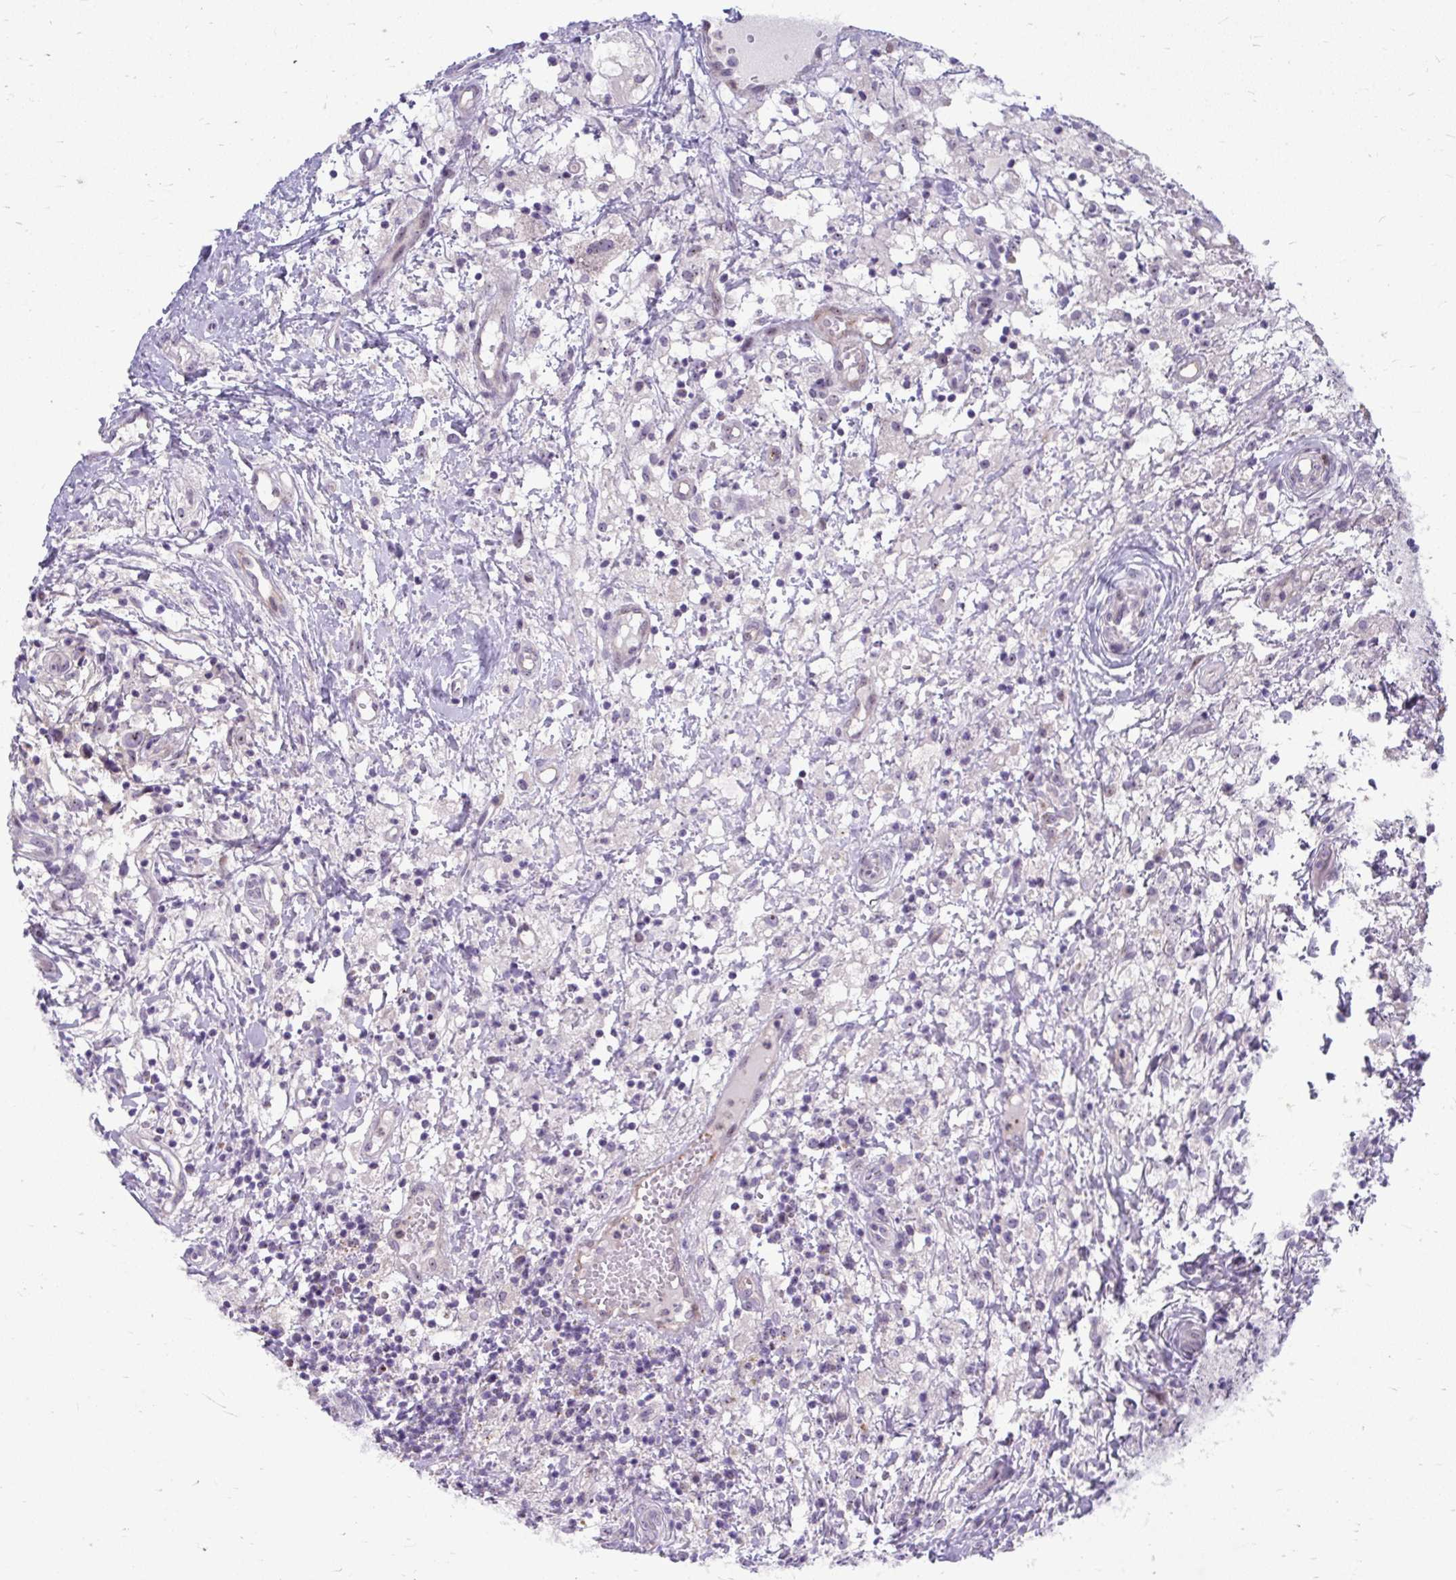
{"staining": {"intensity": "weak", "quantity": "<25%", "location": "nuclear"}, "tissue": "lymphoma", "cell_type": "Tumor cells", "image_type": "cancer", "snomed": [{"axis": "morphology", "description": "Hodgkin's disease, NOS"}, {"axis": "topography", "description": "No Tissue"}], "caption": "Tumor cells show no significant positivity in Hodgkin's disease.", "gene": "MUS81", "patient": {"sex": "female", "age": 21}}